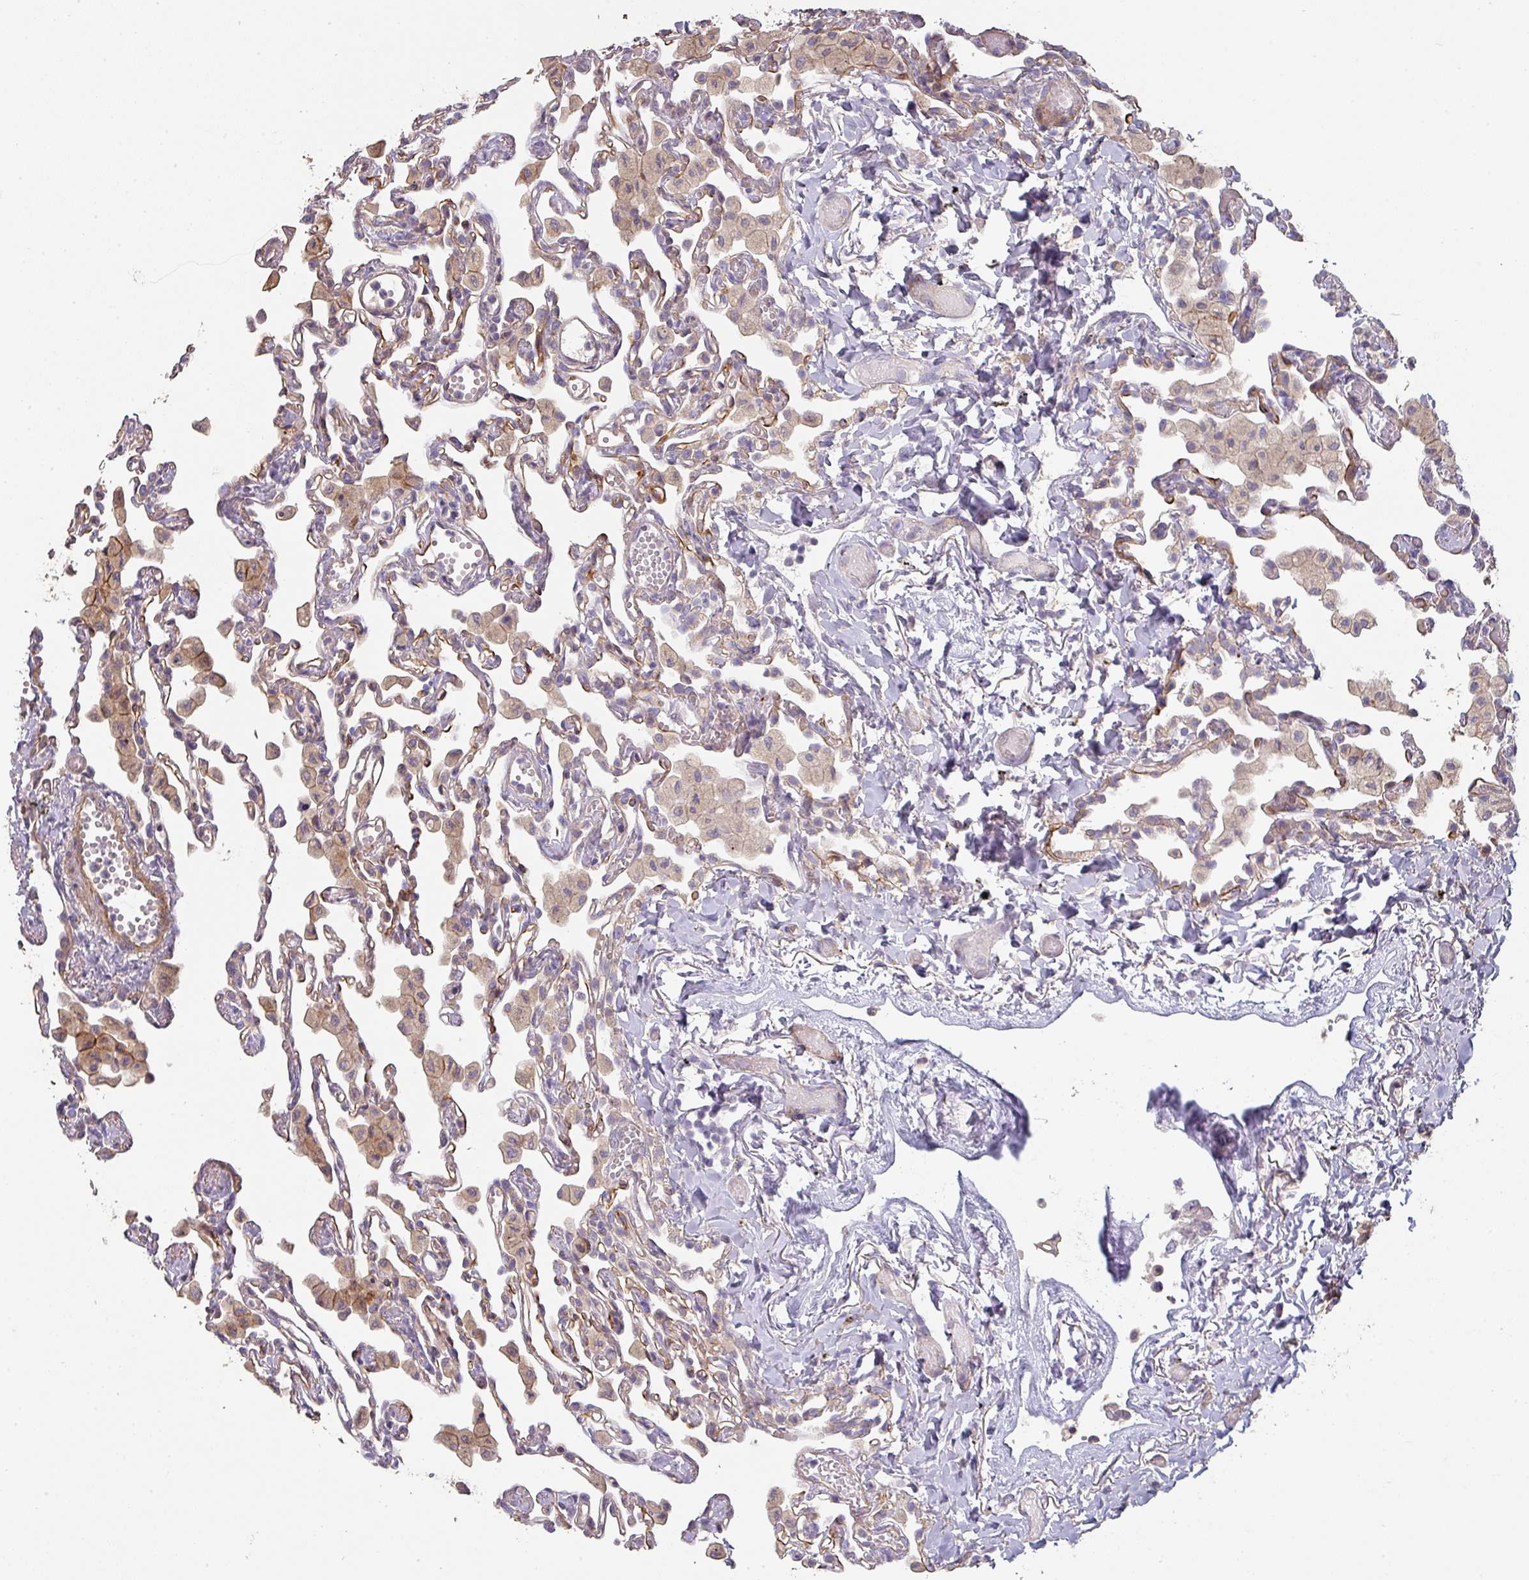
{"staining": {"intensity": "moderate", "quantity": "<25%", "location": "cytoplasmic/membranous"}, "tissue": "lung", "cell_type": "Alveolar cells", "image_type": "normal", "snomed": [{"axis": "morphology", "description": "Normal tissue, NOS"}, {"axis": "topography", "description": "Bronchus"}, {"axis": "topography", "description": "Lung"}], "caption": "Moderate cytoplasmic/membranous positivity is seen in about <25% of alveolar cells in normal lung. (DAB (3,3'-diaminobenzidine) IHC with brightfield microscopy, high magnification).", "gene": "PCDH1", "patient": {"sex": "female", "age": 49}}